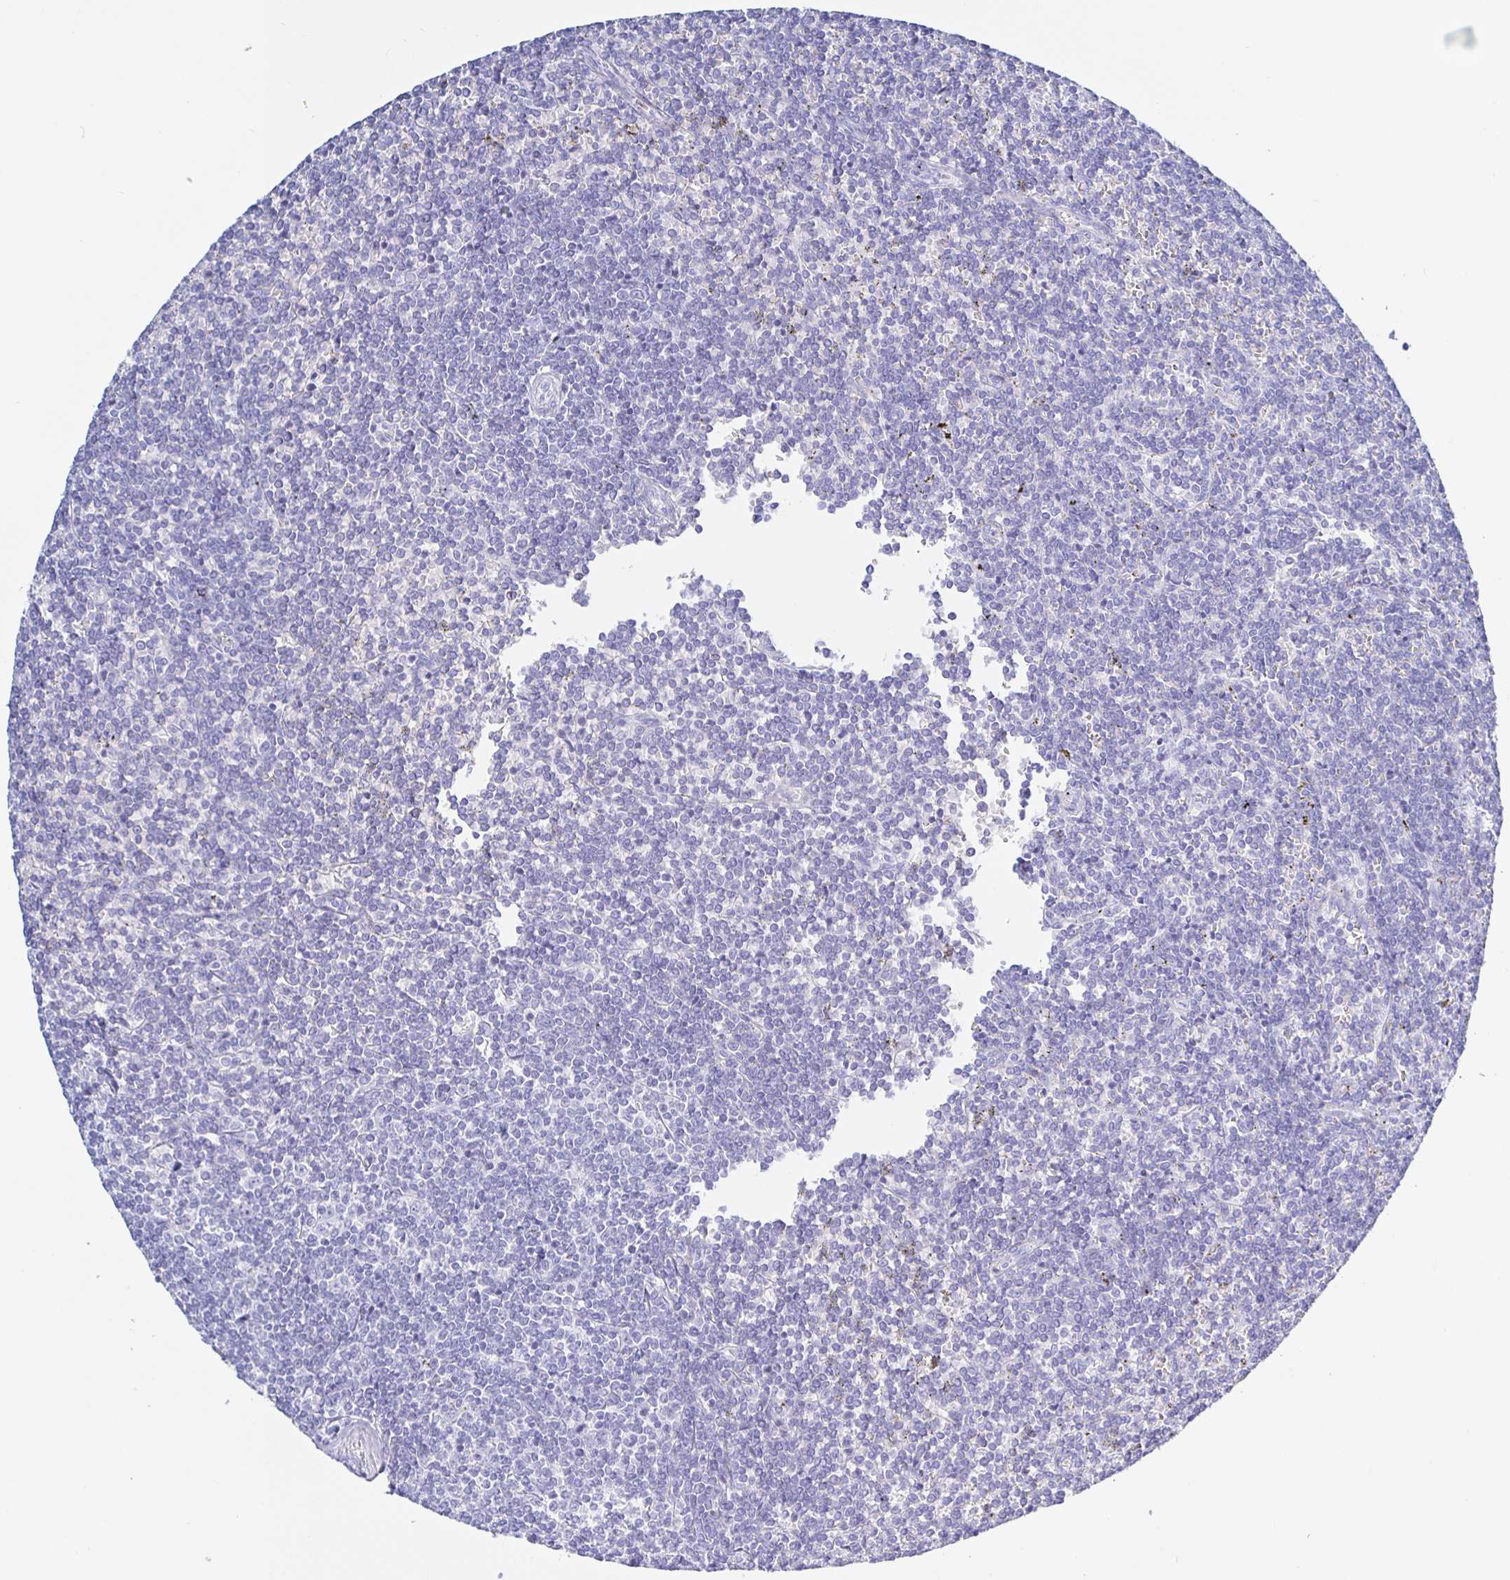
{"staining": {"intensity": "negative", "quantity": "none", "location": "none"}, "tissue": "lymphoma", "cell_type": "Tumor cells", "image_type": "cancer", "snomed": [{"axis": "morphology", "description": "Malignant lymphoma, non-Hodgkin's type, Low grade"}, {"axis": "topography", "description": "Spleen"}], "caption": "This histopathology image is of lymphoma stained with immunohistochemistry to label a protein in brown with the nuclei are counter-stained blue. There is no expression in tumor cells.", "gene": "KCNH6", "patient": {"sex": "male", "age": 78}}